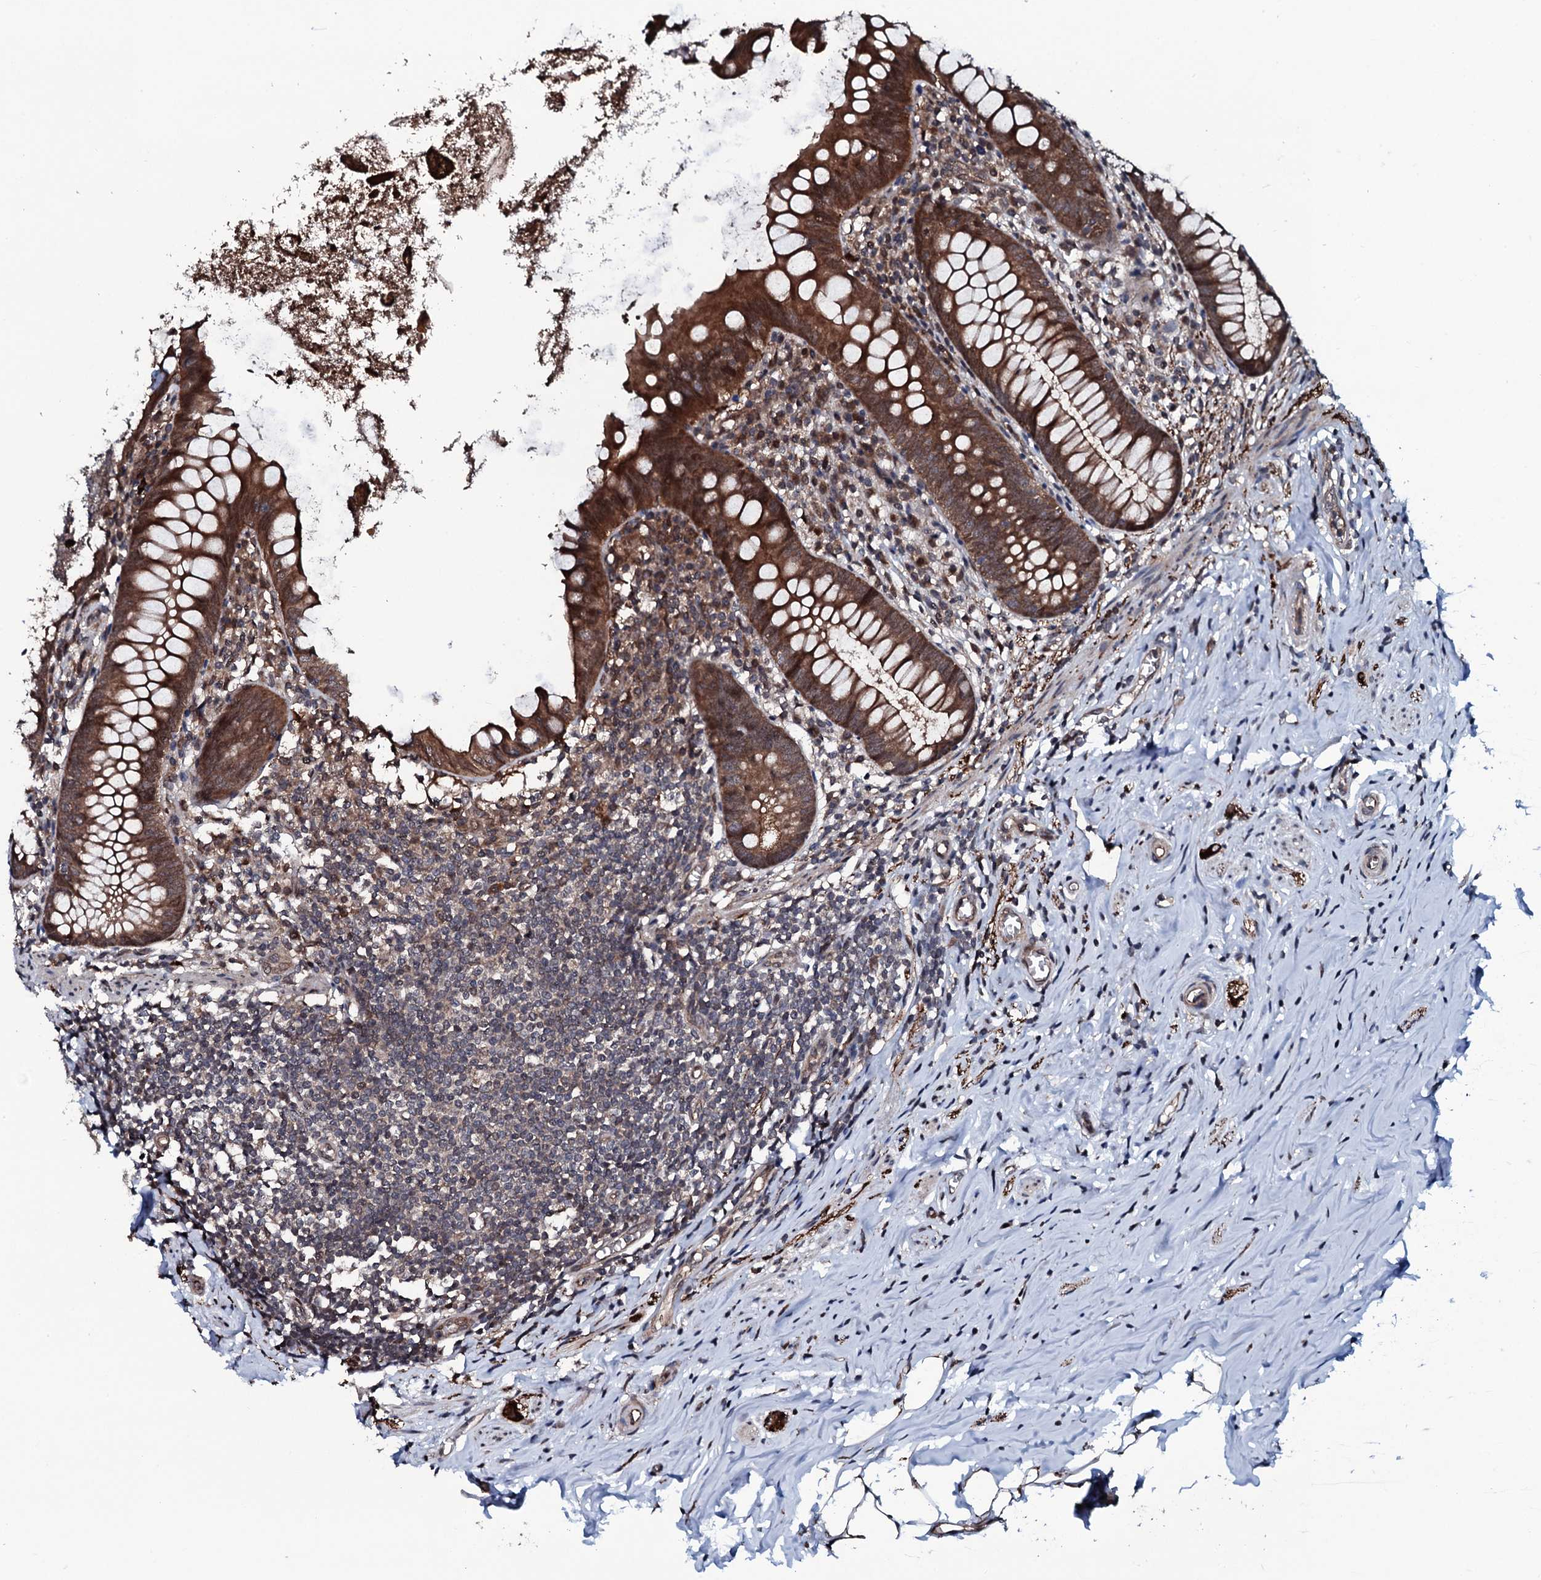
{"staining": {"intensity": "moderate", "quantity": ">75%", "location": "cytoplasmic/membranous"}, "tissue": "appendix", "cell_type": "Glandular cells", "image_type": "normal", "snomed": [{"axis": "morphology", "description": "Normal tissue, NOS"}, {"axis": "topography", "description": "Appendix"}], "caption": "Immunohistochemistry micrograph of normal human appendix stained for a protein (brown), which shows medium levels of moderate cytoplasmic/membranous staining in about >75% of glandular cells.", "gene": "OGFOD2", "patient": {"sex": "female", "age": 51}}